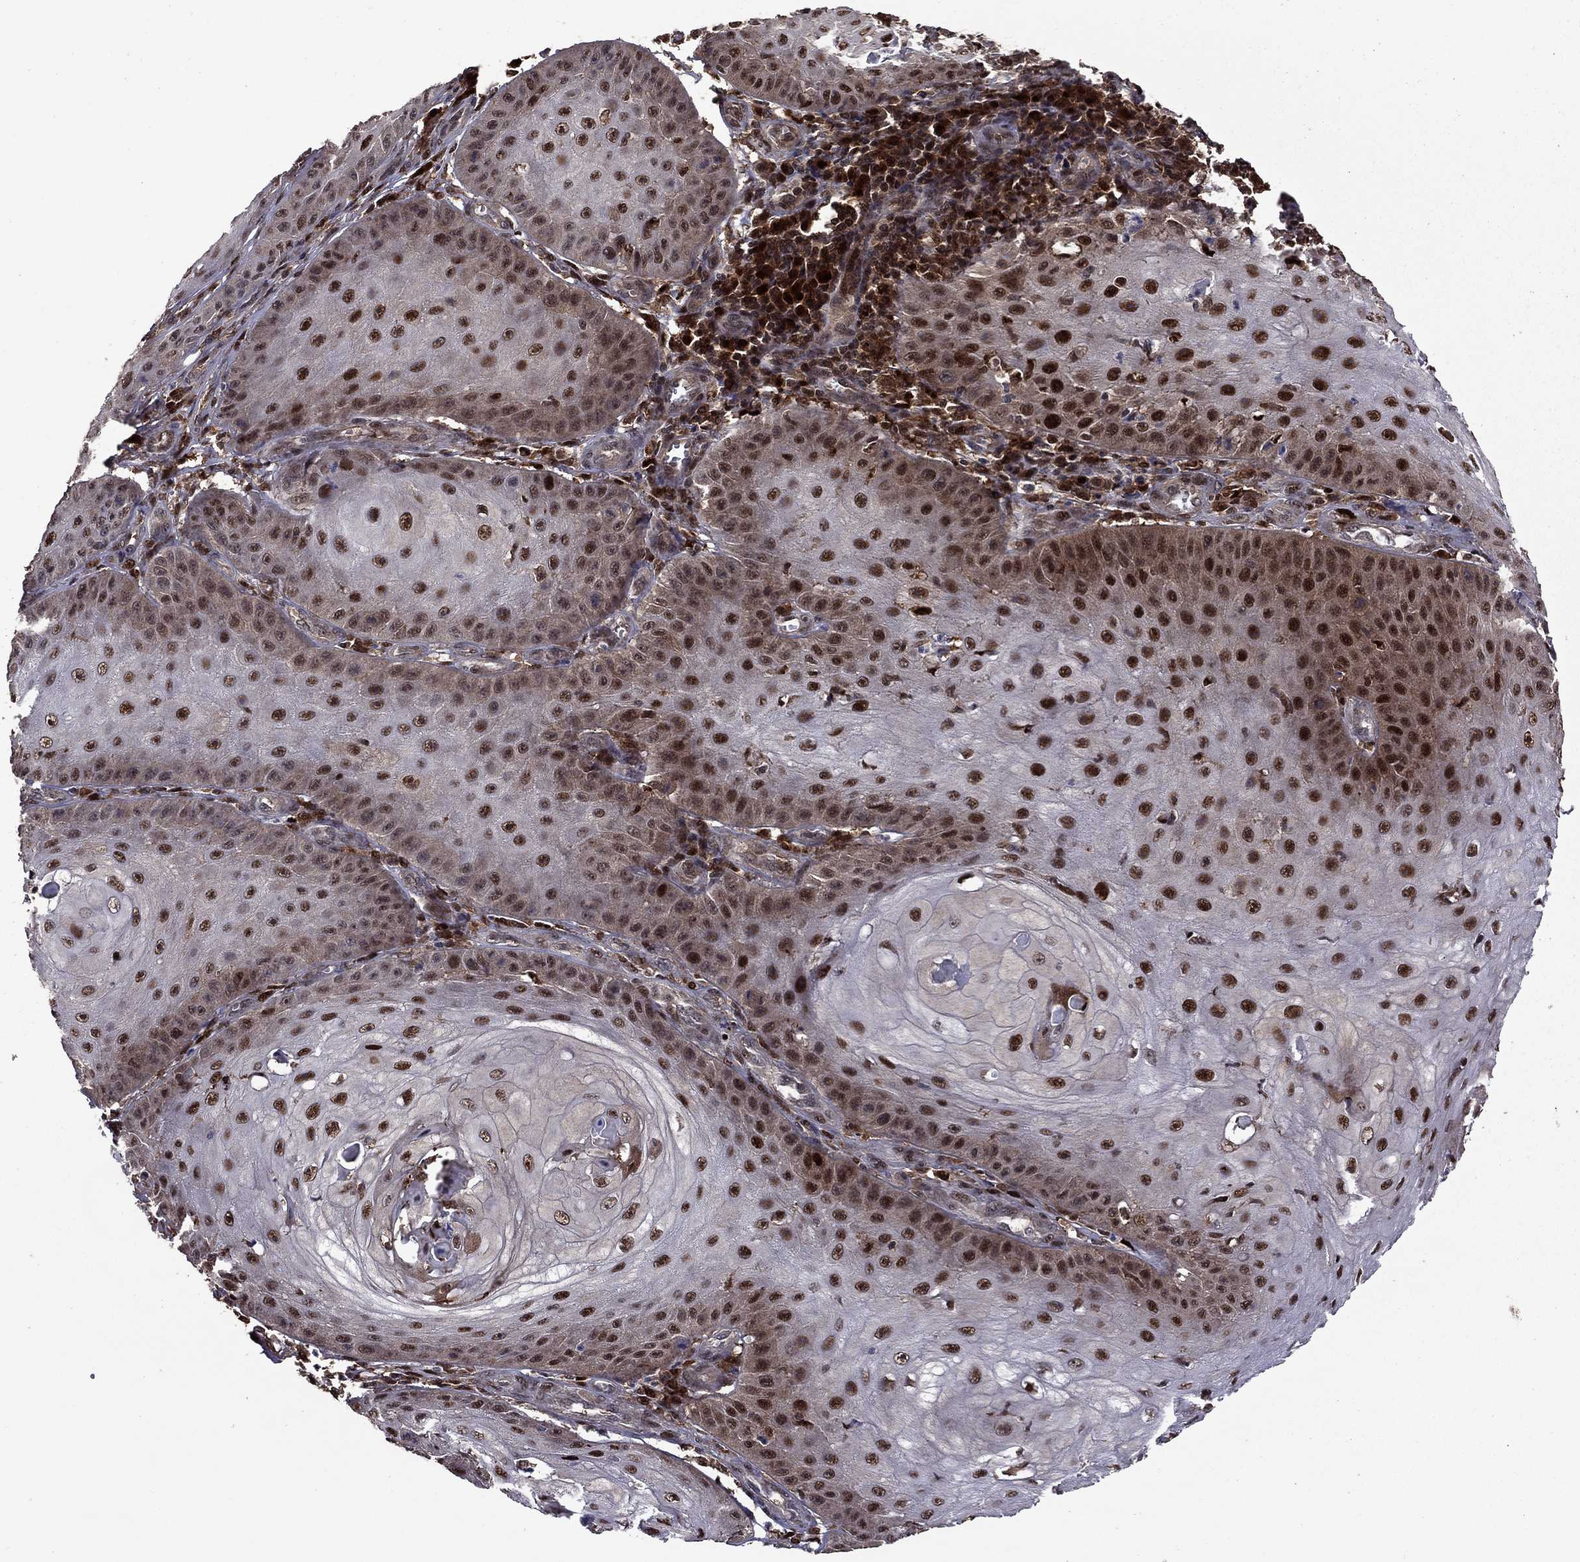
{"staining": {"intensity": "strong", "quantity": "25%-75%", "location": "nuclear"}, "tissue": "skin cancer", "cell_type": "Tumor cells", "image_type": "cancer", "snomed": [{"axis": "morphology", "description": "Squamous cell carcinoma, NOS"}, {"axis": "topography", "description": "Skin"}], "caption": "Skin cancer (squamous cell carcinoma) was stained to show a protein in brown. There is high levels of strong nuclear staining in approximately 25%-75% of tumor cells. The staining was performed using DAB (3,3'-diaminobenzidine), with brown indicating positive protein expression. Nuclei are stained blue with hematoxylin.", "gene": "APPBP2", "patient": {"sex": "male", "age": 70}}